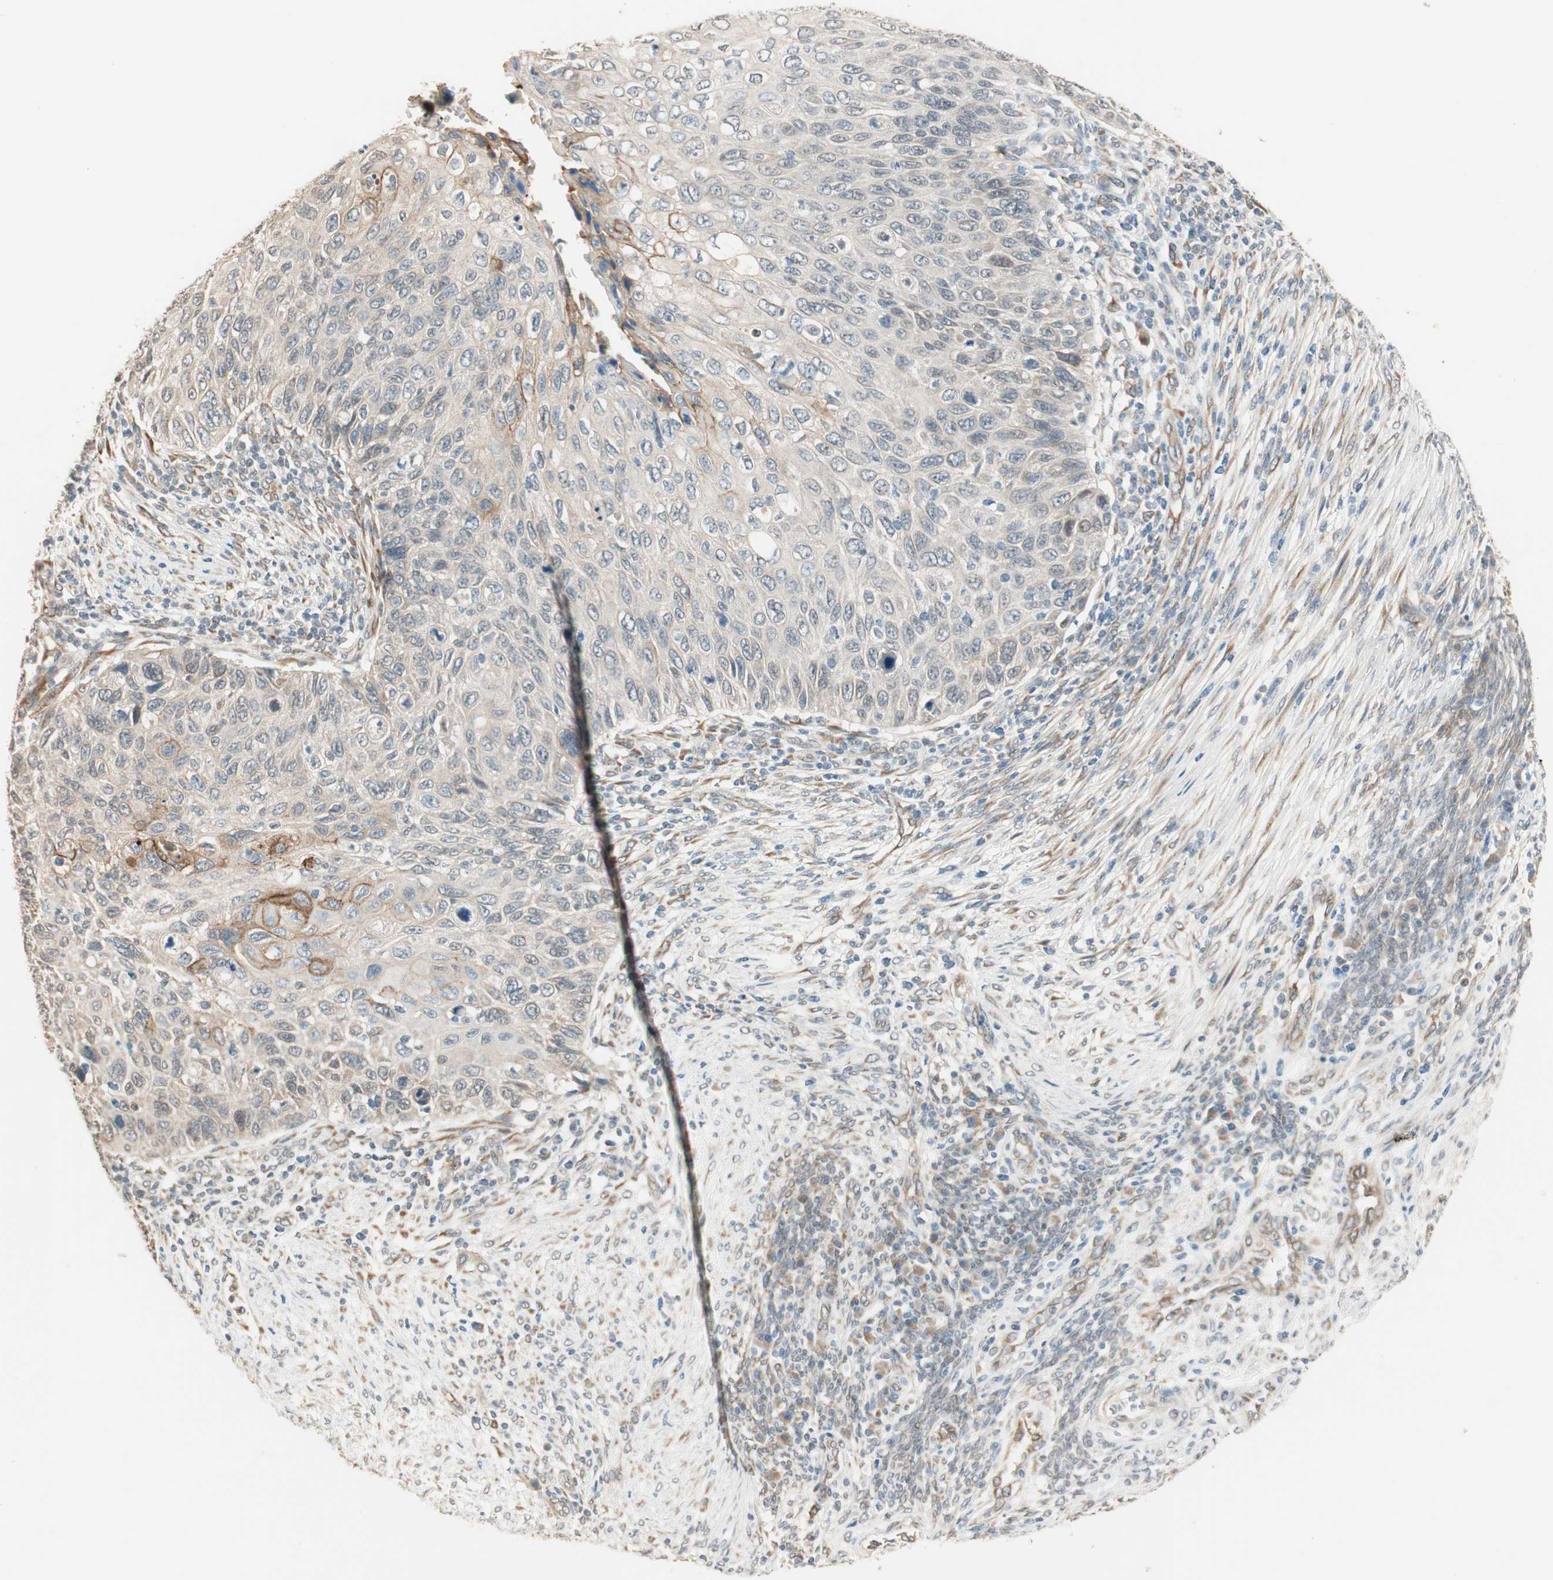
{"staining": {"intensity": "moderate", "quantity": "<25%", "location": "cytoplasmic/membranous"}, "tissue": "cervical cancer", "cell_type": "Tumor cells", "image_type": "cancer", "snomed": [{"axis": "morphology", "description": "Squamous cell carcinoma, NOS"}, {"axis": "topography", "description": "Cervix"}], "caption": "Cervical cancer was stained to show a protein in brown. There is low levels of moderate cytoplasmic/membranous staining in approximately <25% of tumor cells. The staining is performed using DAB (3,3'-diaminobenzidine) brown chromogen to label protein expression. The nuclei are counter-stained blue using hematoxylin.", "gene": "TASOR", "patient": {"sex": "female", "age": 70}}